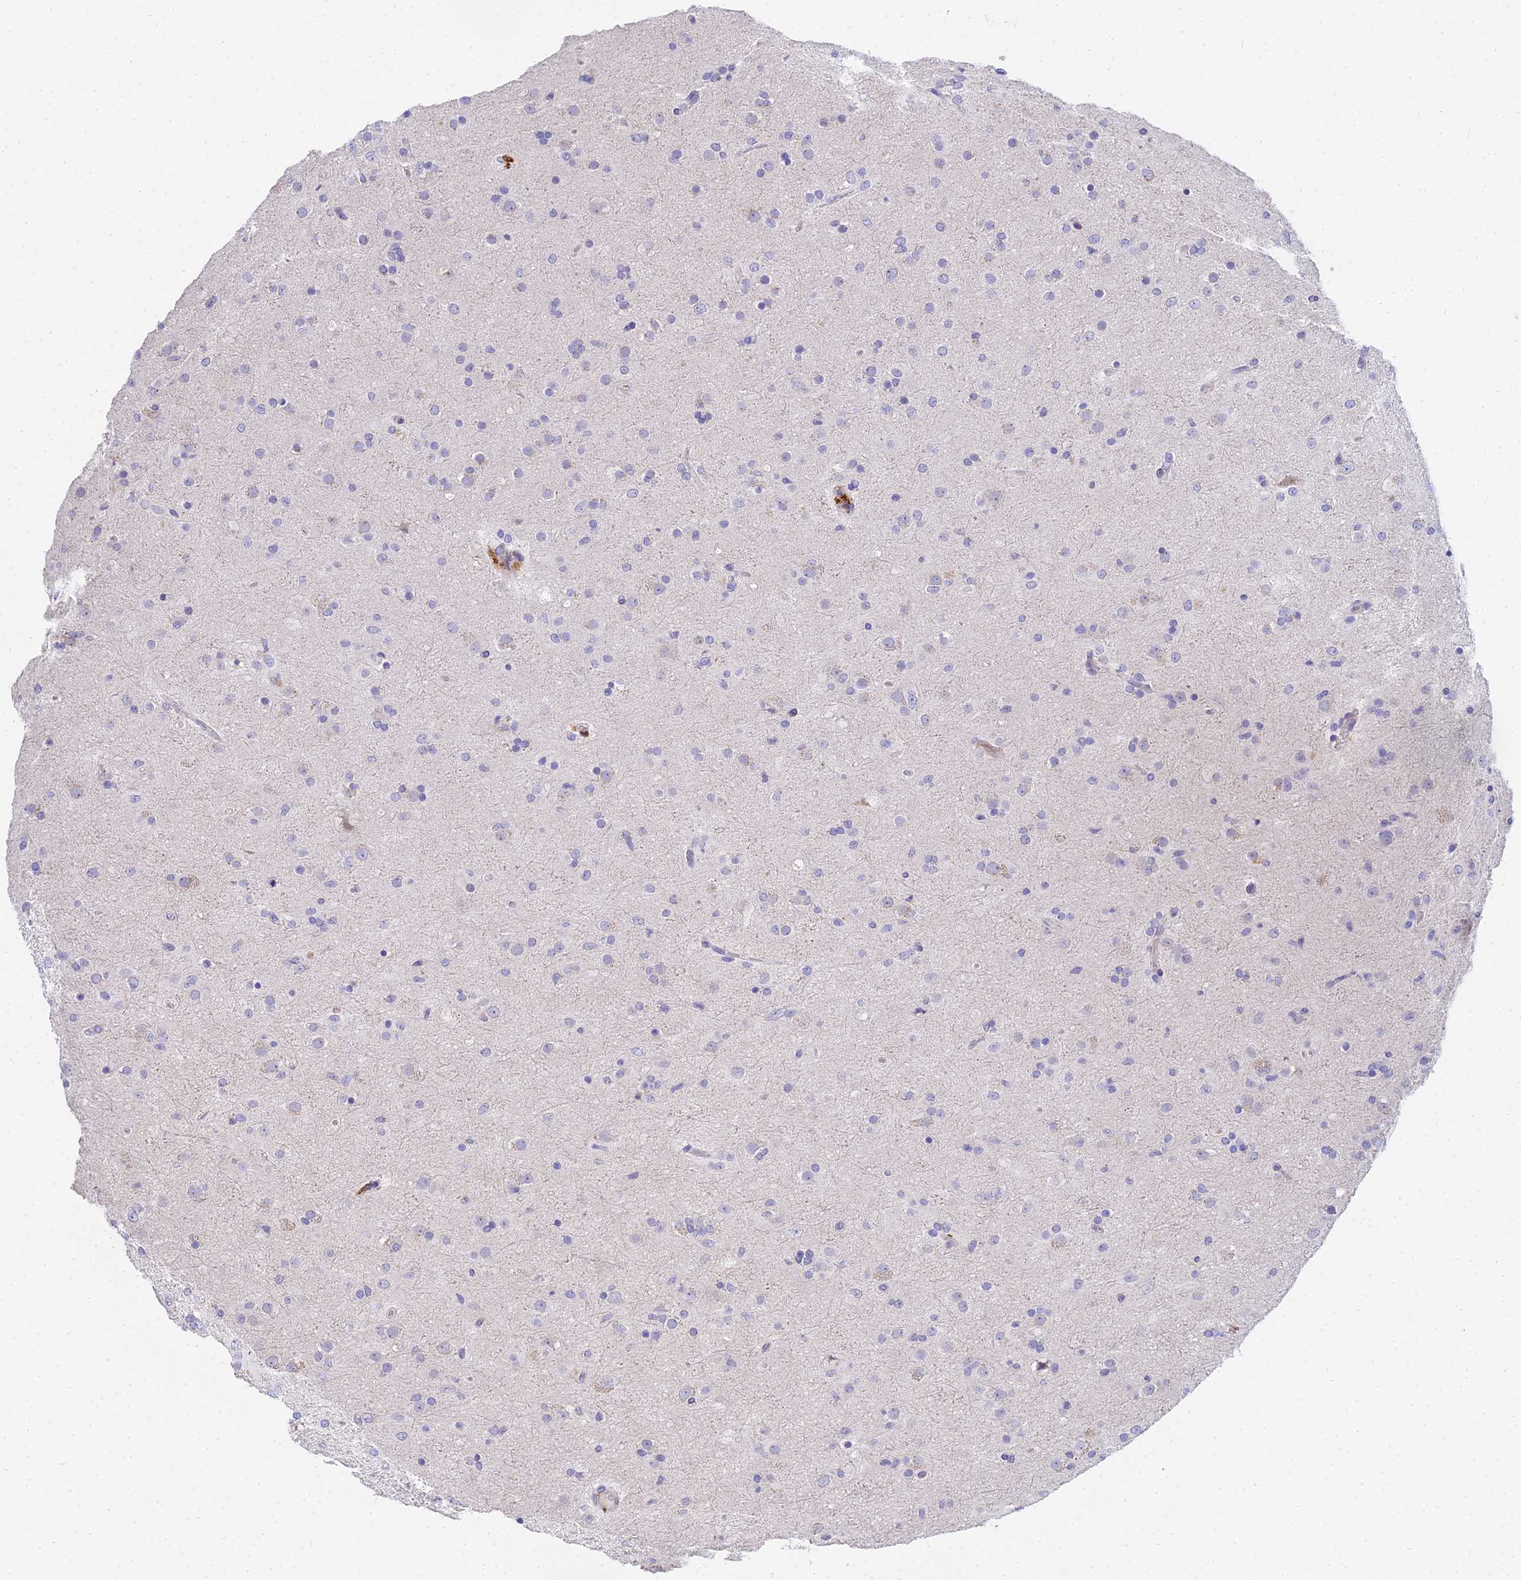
{"staining": {"intensity": "negative", "quantity": "none", "location": "none"}, "tissue": "glioma", "cell_type": "Tumor cells", "image_type": "cancer", "snomed": [{"axis": "morphology", "description": "Glioma, malignant, Low grade"}, {"axis": "topography", "description": "Brain"}], "caption": "IHC micrograph of neoplastic tissue: malignant low-grade glioma stained with DAB shows no significant protein staining in tumor cells.", "gene": "VWC2L", "patient": {"sex": "male", "age": 65}}